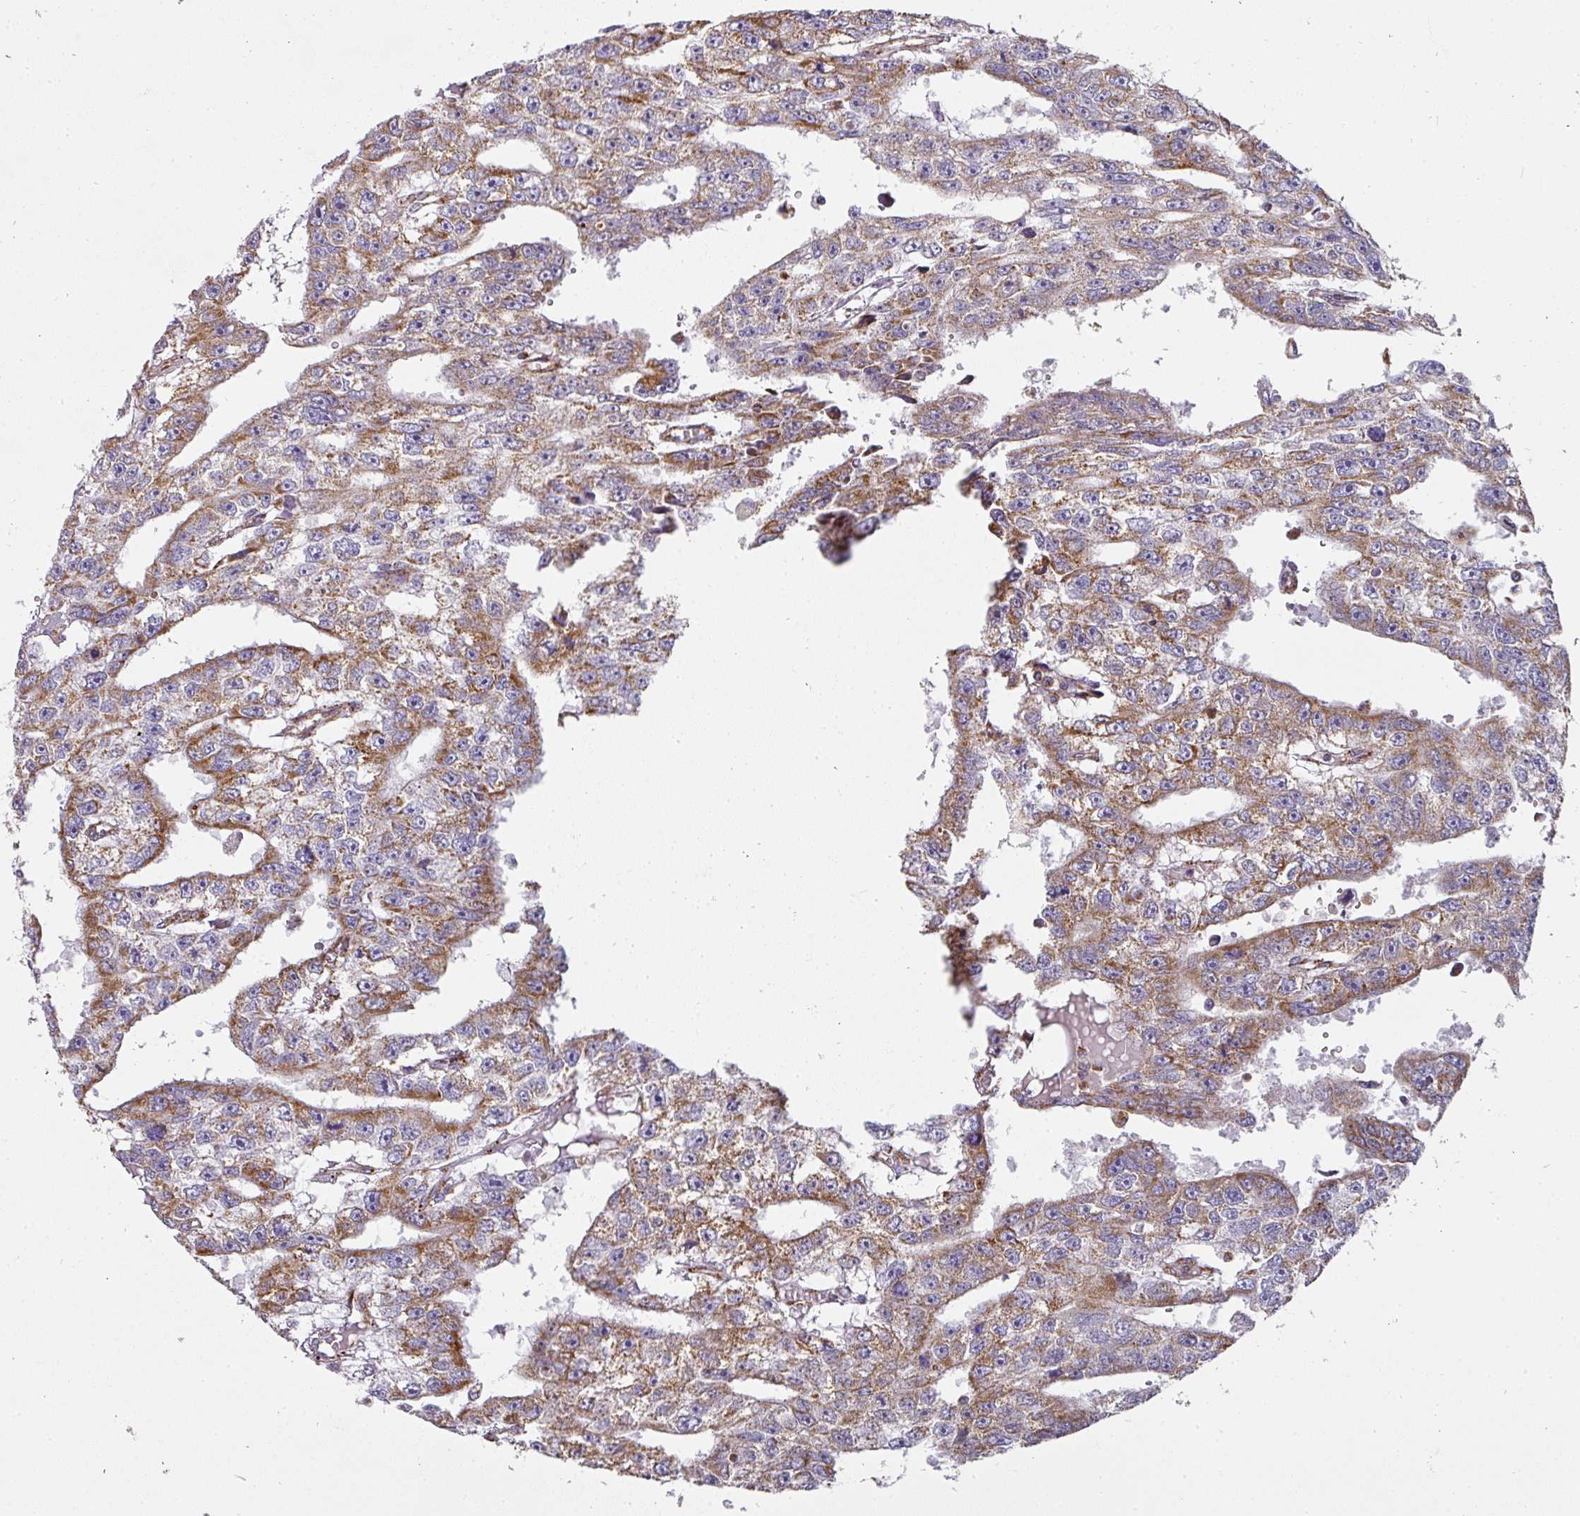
{"staining": {"intensity": "moderate", "quantity": ">75%", "location": "cytoplasmic/membranous"}, "tissue": "testis cancer", "cell_type": "Tumor cells", "image_type": "cancer", "snomed": [{"axis": "morphology", "description": "Carcinoma, Embryonal, NOS"}, {"axis": "topography", "description": "Testis"}], "caption": "Immunohistochemical staining of testis cancer reveals medium levels of moderate cytoplasmic/membranous protein staining in about >75% of tumor cells. (DAB (3,3'-diaminobenzidine) IHC with brightfield microscopy, high magnification).", "gene": "UQCRFS1", "patient": {"sex": "male", "age": 20}}